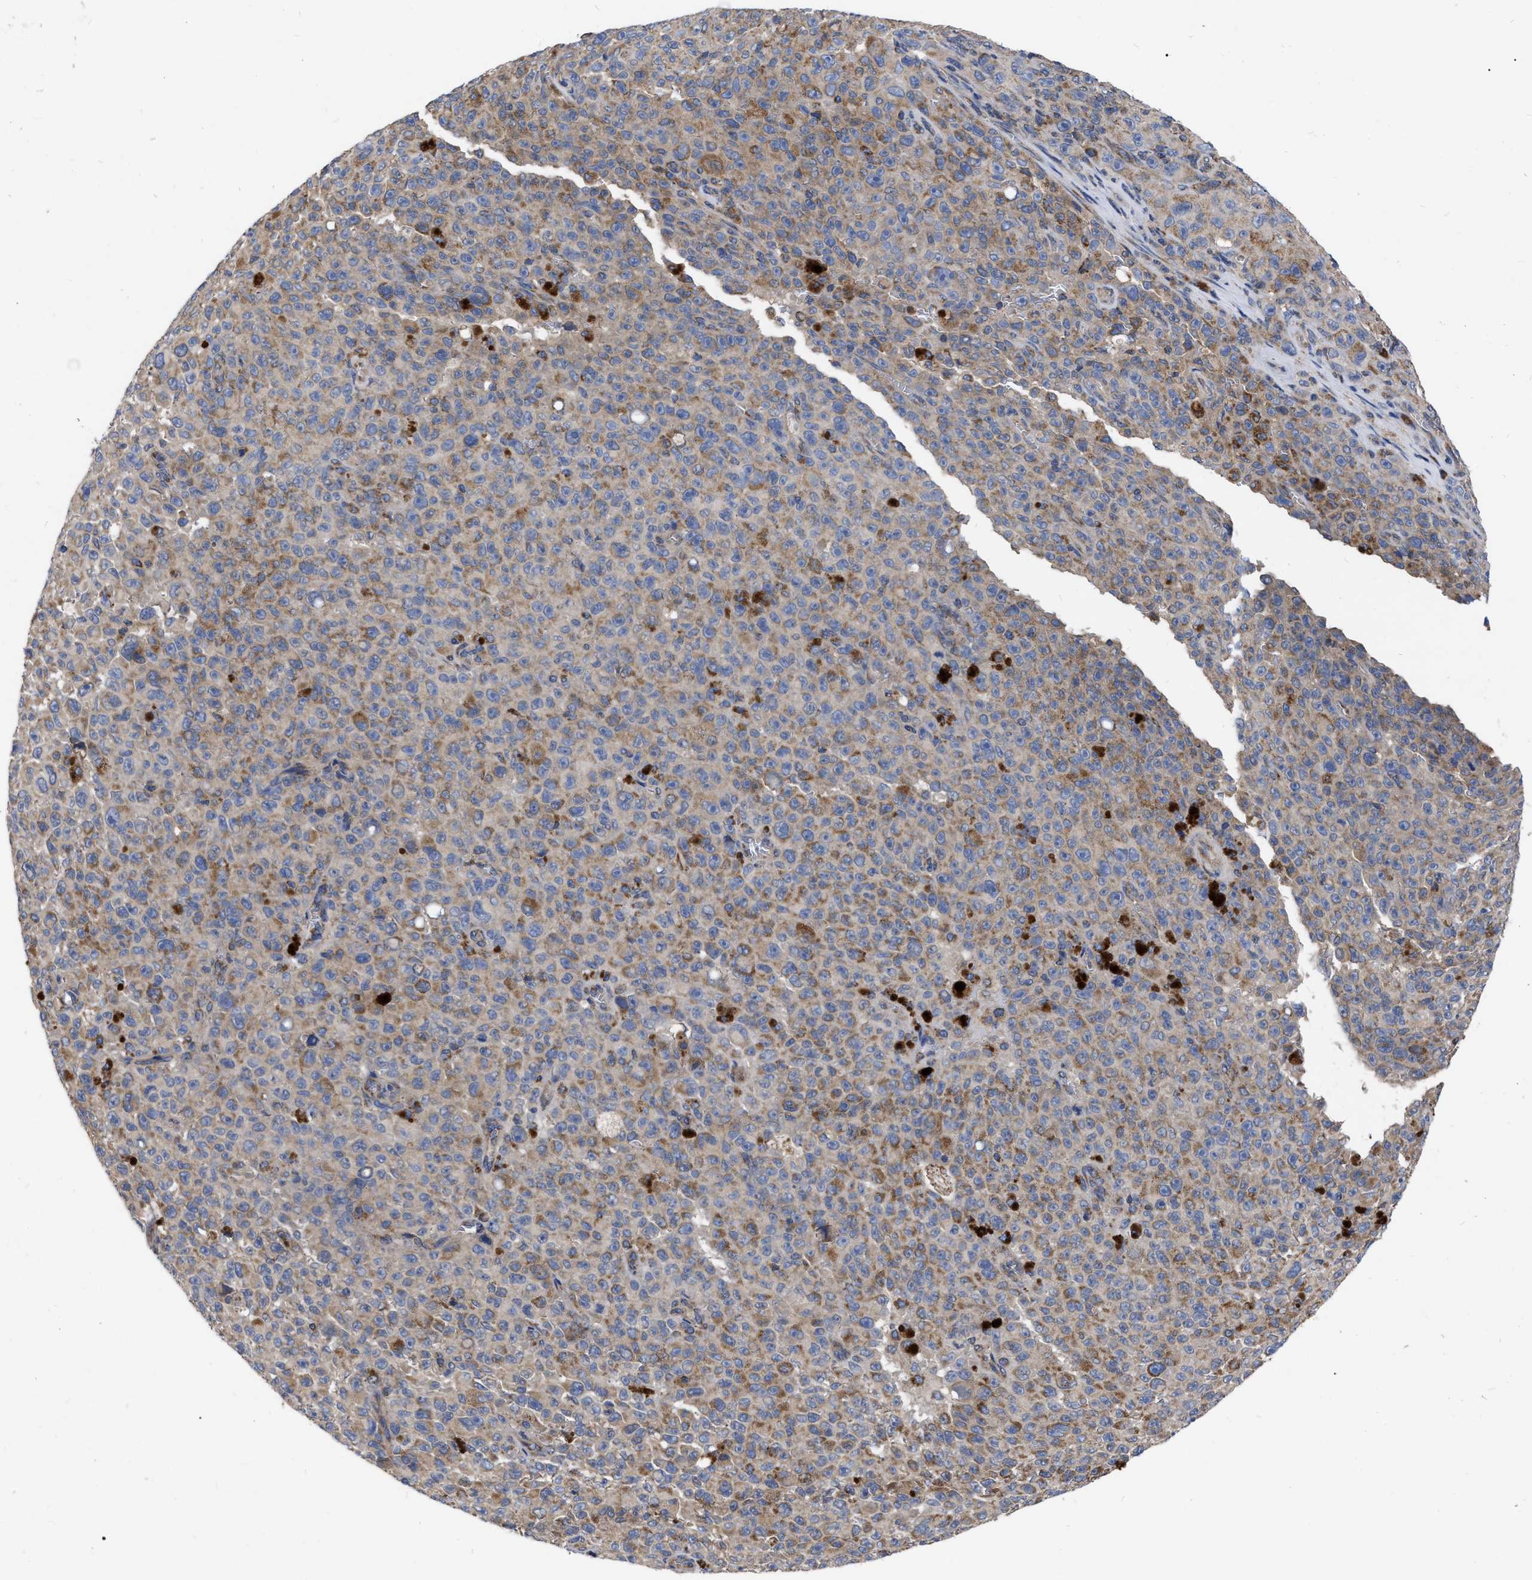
{"staining": {"intensity": "moderate", "quantity": ">75%", "location": "cytoplasmic/membranous"}, "tissue": "melanoma", "cell_type": "Tumor cells", "image_type": "cancer", "snomed": [{"axis": "morphology", "description": "Malignant melanoma, NOS"}, {"axis": "topography", "description": "Skin"}], "caption": "Immunohistochemical staining of malignant melanoma shows medium levels of moderate cytoplasmic/membranous staining in about >75% of tumor cells.", "gene": "CDKN2C", "patient": {"sex": "female", "age": 82}}